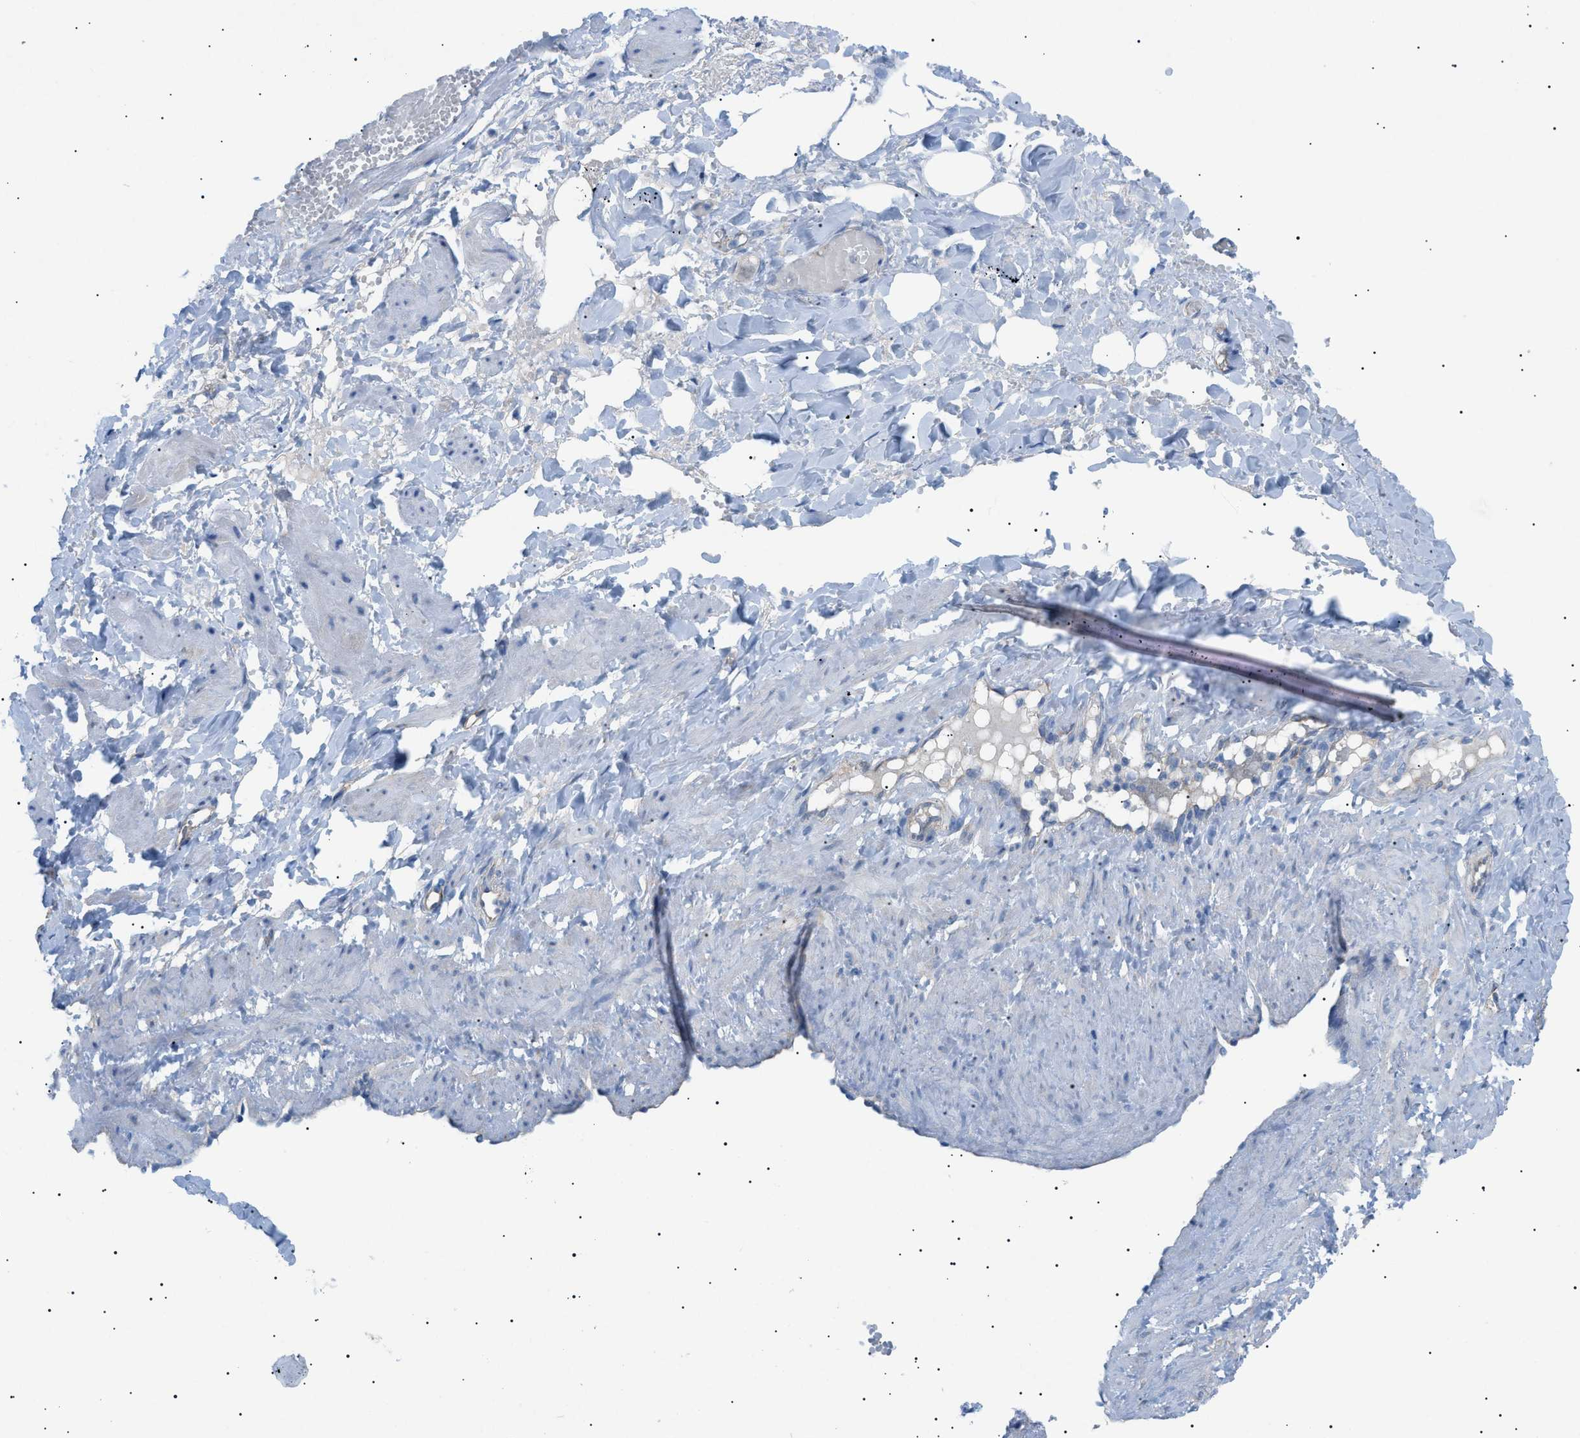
{"staining": {"intensity": "negative", "quantity": "none", "location": "none"}, "tissue": "adipose tissue", "cell_type": "Adipocytes", "image_type": "normal", "snomed": [{"axis": "morphology", "description": "Normal tissue, NOS"}, {"axis": "topography", "description": "Soft tissue"}, {"axis": "topography", "description": "Vascular tissue"}], "caption": "This is a photomicrograph of immunohistochemistry staining of benign adipose tissue, which shows no staining in adipocytes.", "gene": "ADAMTS1", "patient": {"sex": "female", "age": 35}}